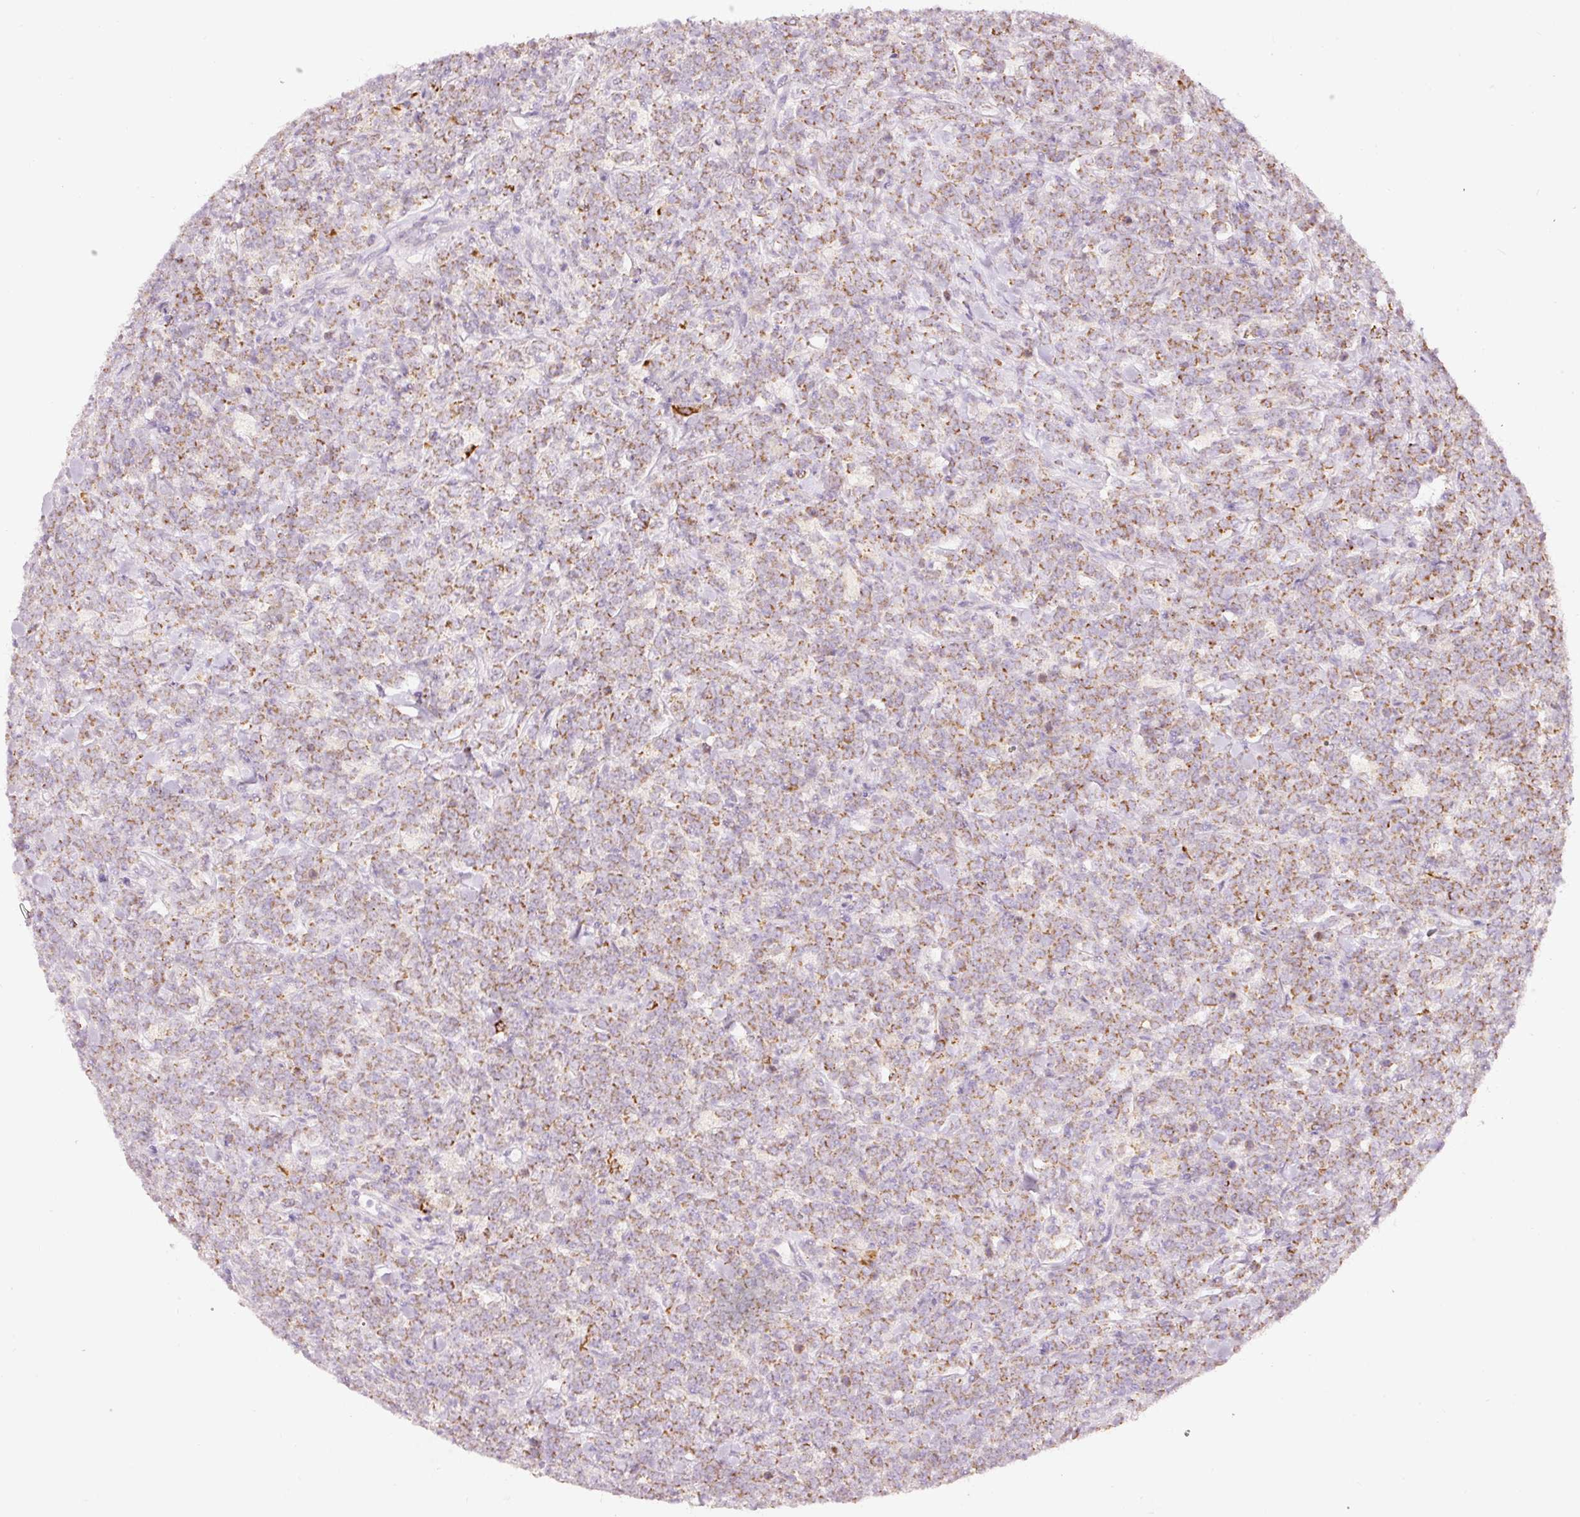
{"staining": {"intensity": "moderate", "quantity": ">75%", "location": "cytoplasmic/membranous"}, "tissue": "lymphoma", "cell_type": "Tumor cells", "image_type": "cancer", "snomed": [{"axis": "morphology", "description": "Malignant lymphoma, non-Hodgkin's type, High grade"}, {"axis": "topography", "description": "Small intestine"}], "caption": "Human lymphoma stained for a protein (brown) demonstrates moderate cytoplasmic/membranous positive positivity in approximately >75% of tumor cells.", "gene": "MTHFD2", "patient": {"sex": "male", "age": 8}}